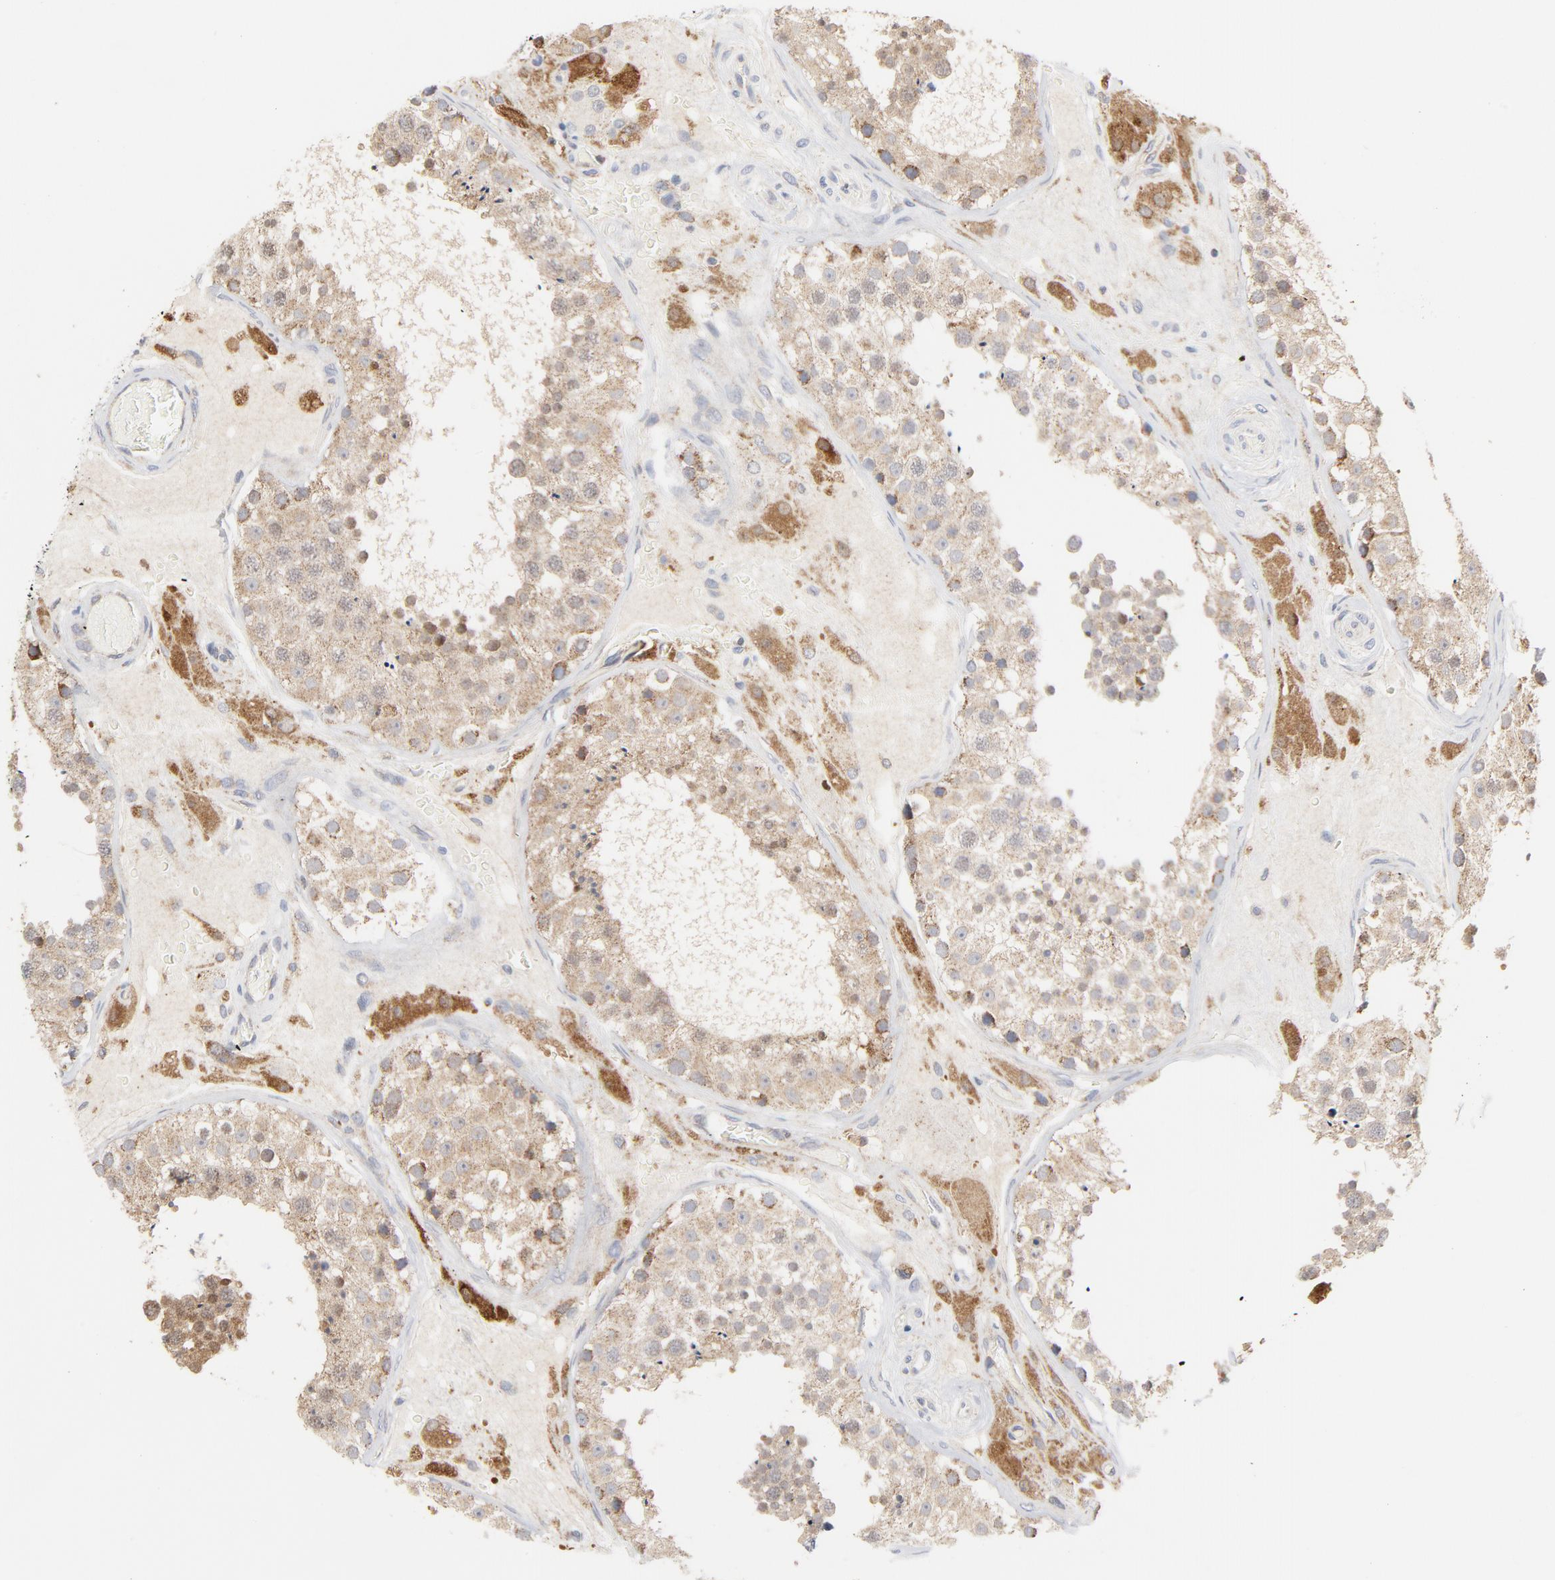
{"staining": {"intensity": "moderate", "quantity": ">75%", "location": "cytoplasmic/membranous"}, "tissue": "testis", "cell_type": "Cells in seminiferous ducts", "image_type": "normal", "snomed": [{"axis": "morphology", "description": "Normal tissue, NOS"}, {"axis": "topography", "description": "Testis"}], "caption": "Approximately >75% of cells in seminiferous ducts in unremarkable human testis show moderate cytoplasmic/membranous protein positivity as visualized by brown immunohistochemical staining.", "gene": "RAPGEF4", "patient": {"sex": "male", "age": 26}}